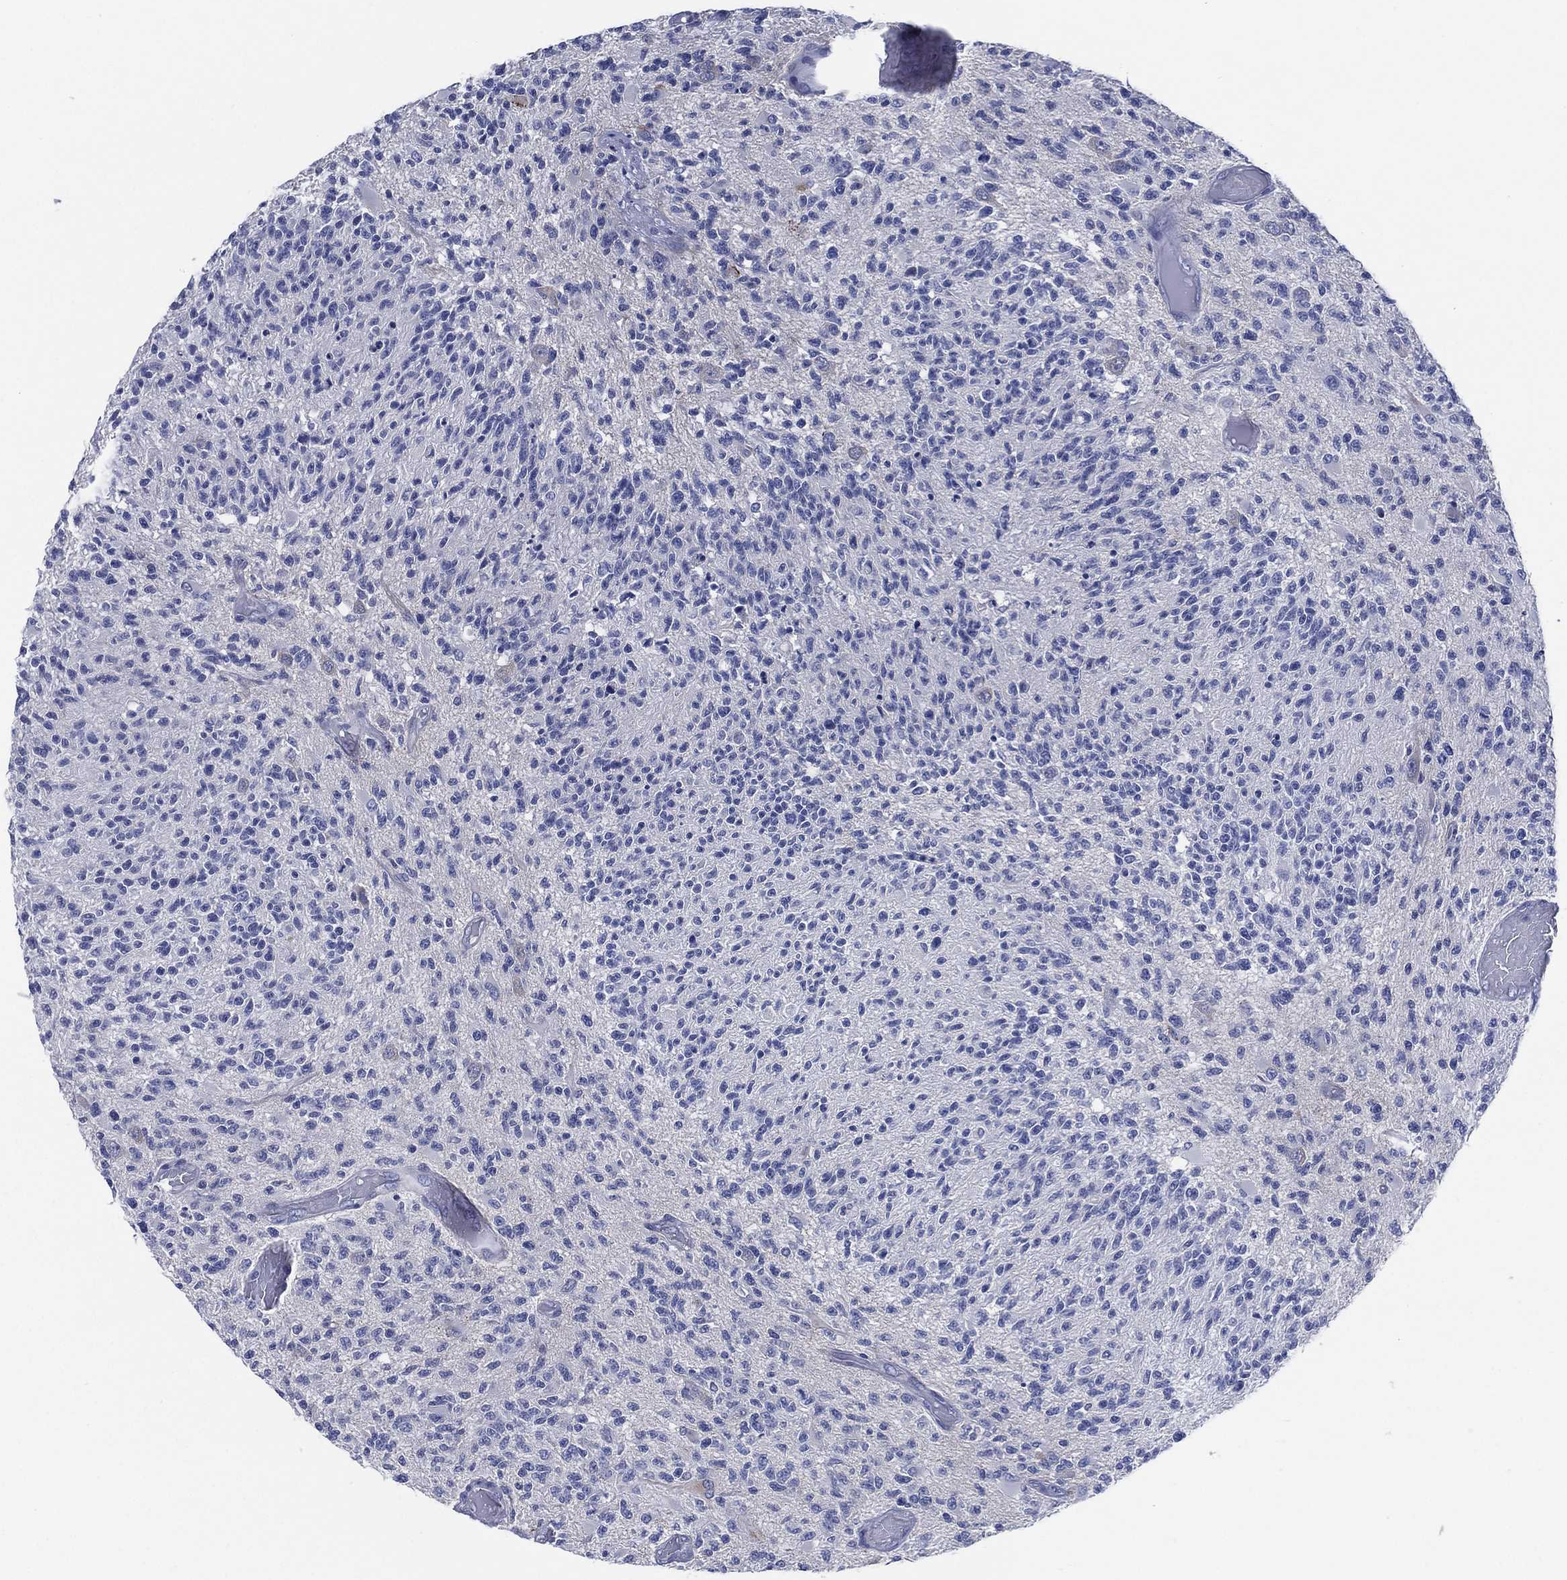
{"staining": {"intensity": "negative", "quantity": "none", "location": "none"}, "tissue": "glioma", "cell_type": "Tumor cells", "image_type": "cancer", "snomed": [{"axis": "morphology", "description": "Glioma, malignant, High grade"}, {"axis": "topography", "description": "Brain"}], "caption": "The image demonstrates no significant staining in tumor cells of malignant glioma (high-grade).", "gene": "C5orf46", "patient": {"sex": "female", "age": 63}}